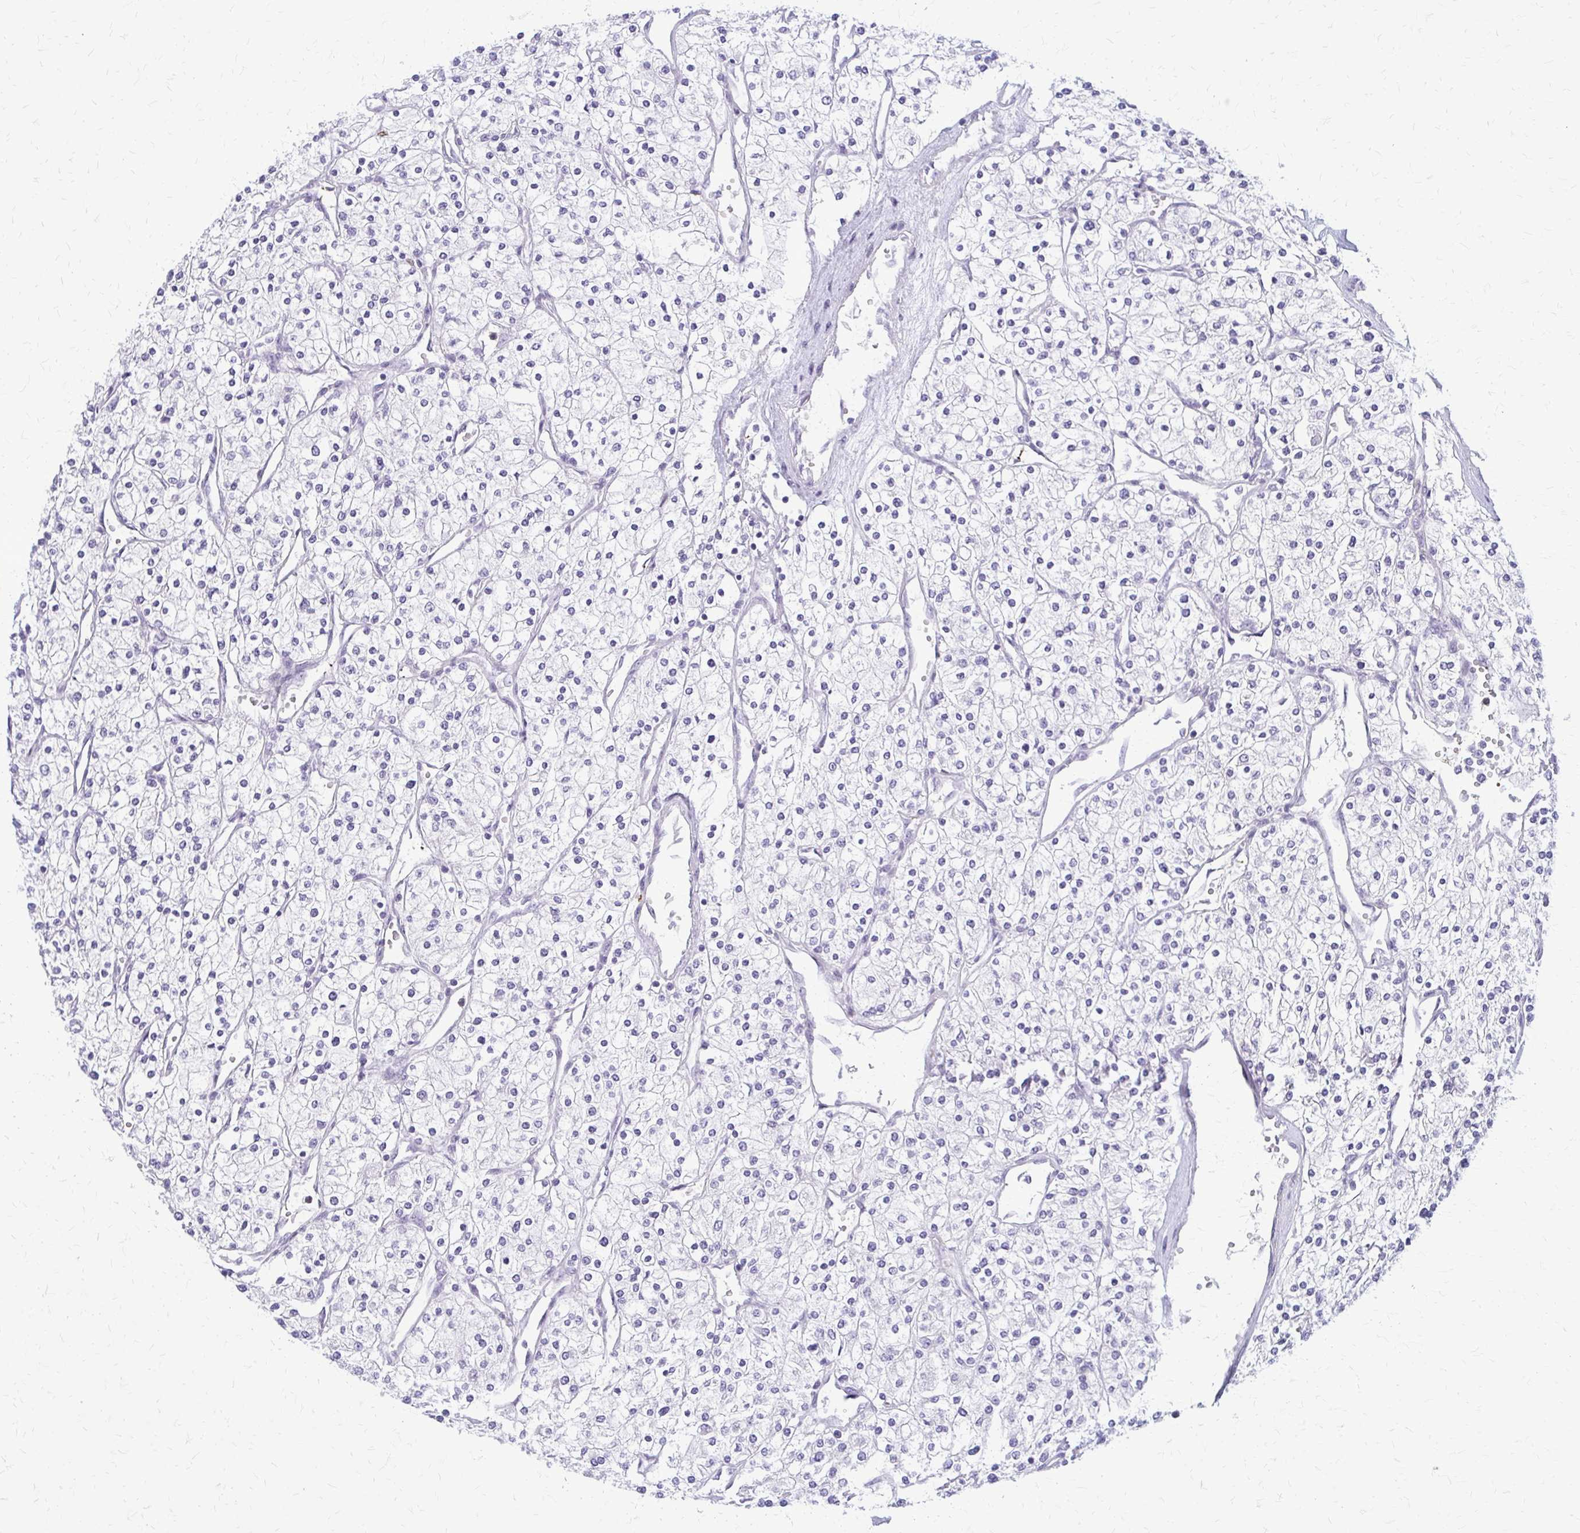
{"staining": {"intensity": "negative", "quantity": "none", "location": "none"}, "tissue": "renal cancer", "cell_type": "Tumor cells", "image_type": "cancer", "snomed": [{"axis": "morphology", "description": "Adenocarcinoma, NOS"}, {"axis": "topography", "description": "Kidney"}], "caption": "Image shows no protein staining in tumor cells of renal adenocarcinoma tissue.", "gene": "DEPP1", "patient": {"sex": "male", "age": 80}}